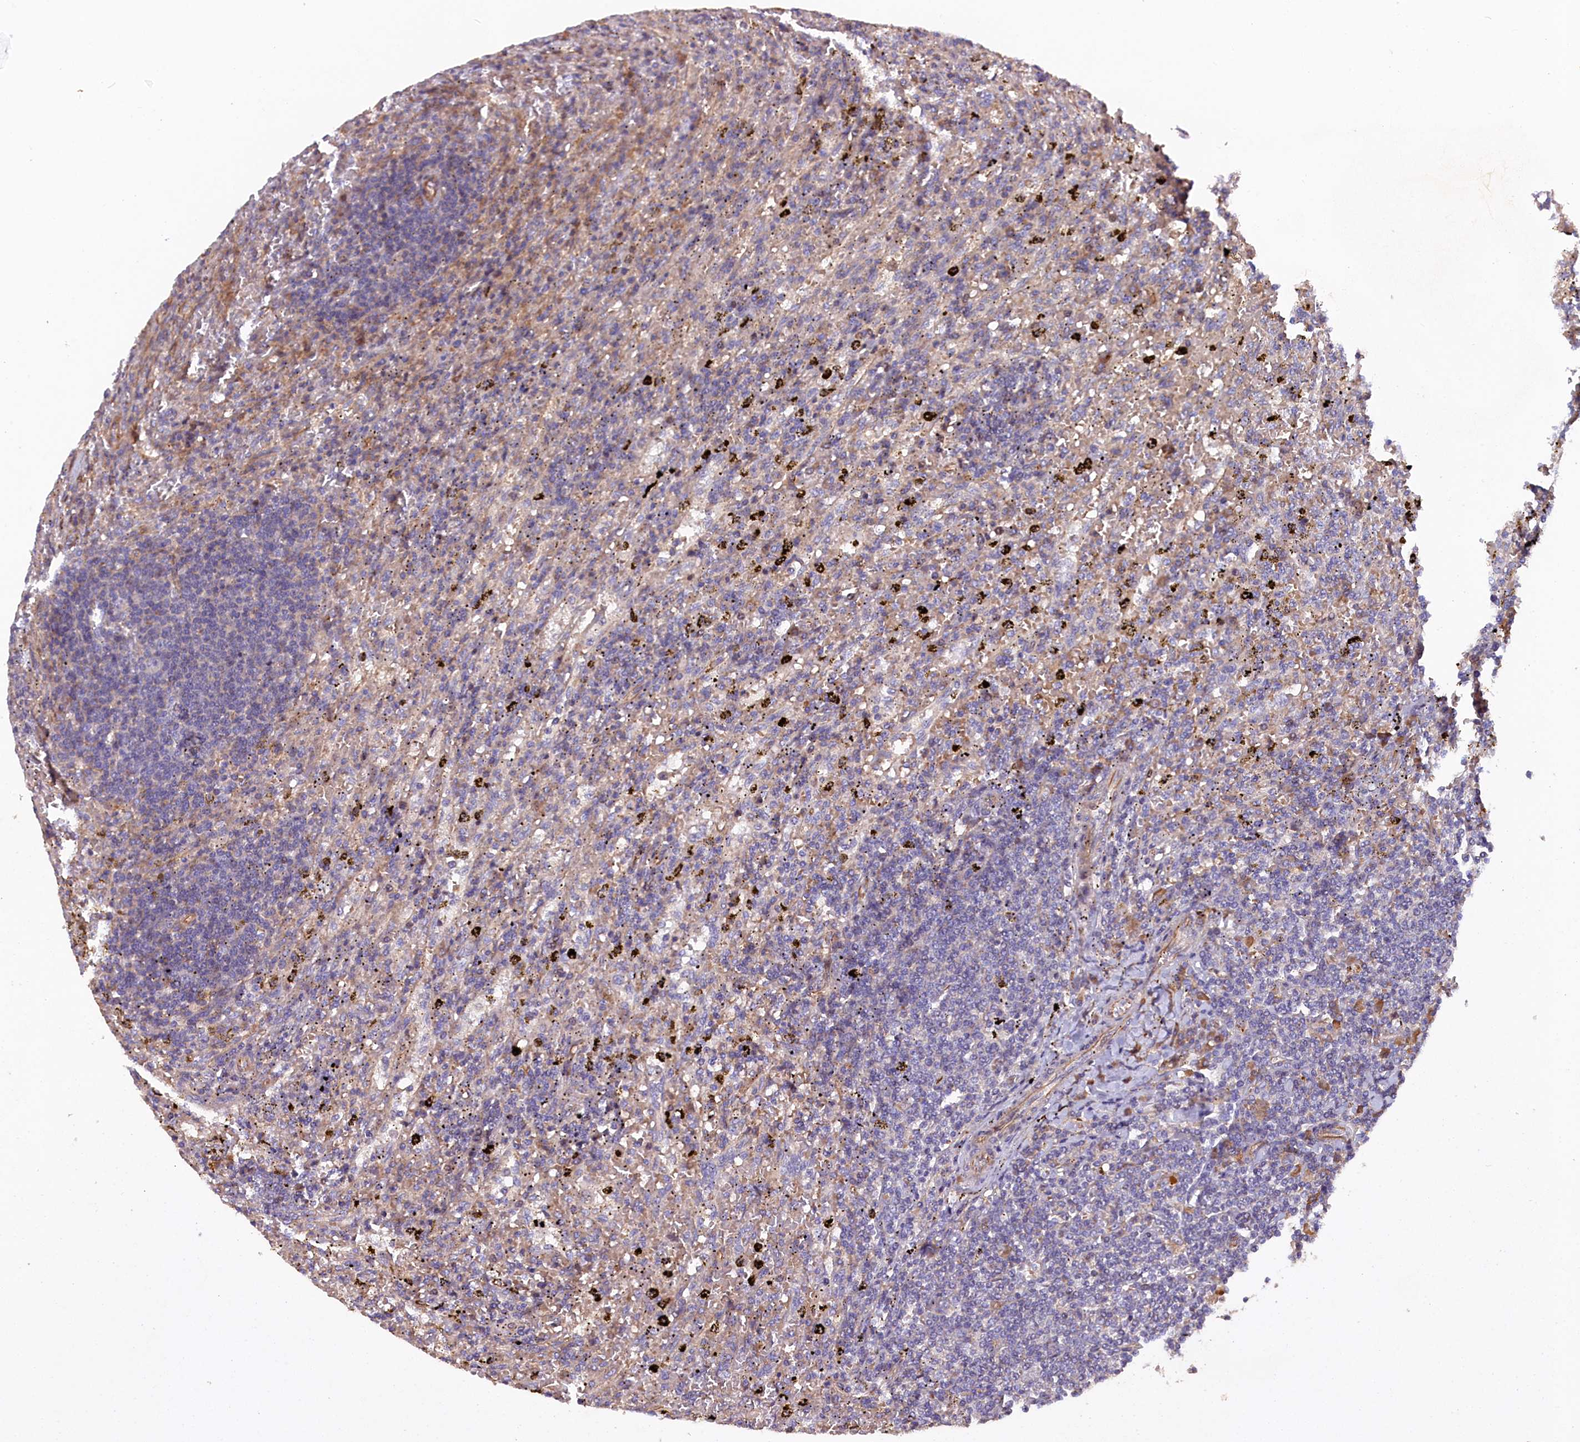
{"staining": {"intensity": "negative", "quantity": "none", "location": "none"}, "tissue": "lymphoma", "cell_type": "Tumor cells", "image_type": "cancer", "snomed": [{"axis": "morphology", "description": "Malignant lymphoma, non-Hodgkin's type, Low grade"}, {"axis": "topography", "description": "Spleen"}], "caption": "The image exhibits no staining of tumor cells in malignant lymphoma, non-Hodgkin's type (low-grade).", "gene": "GREB1L", "patient": {"sex": "male", "age": 76}}